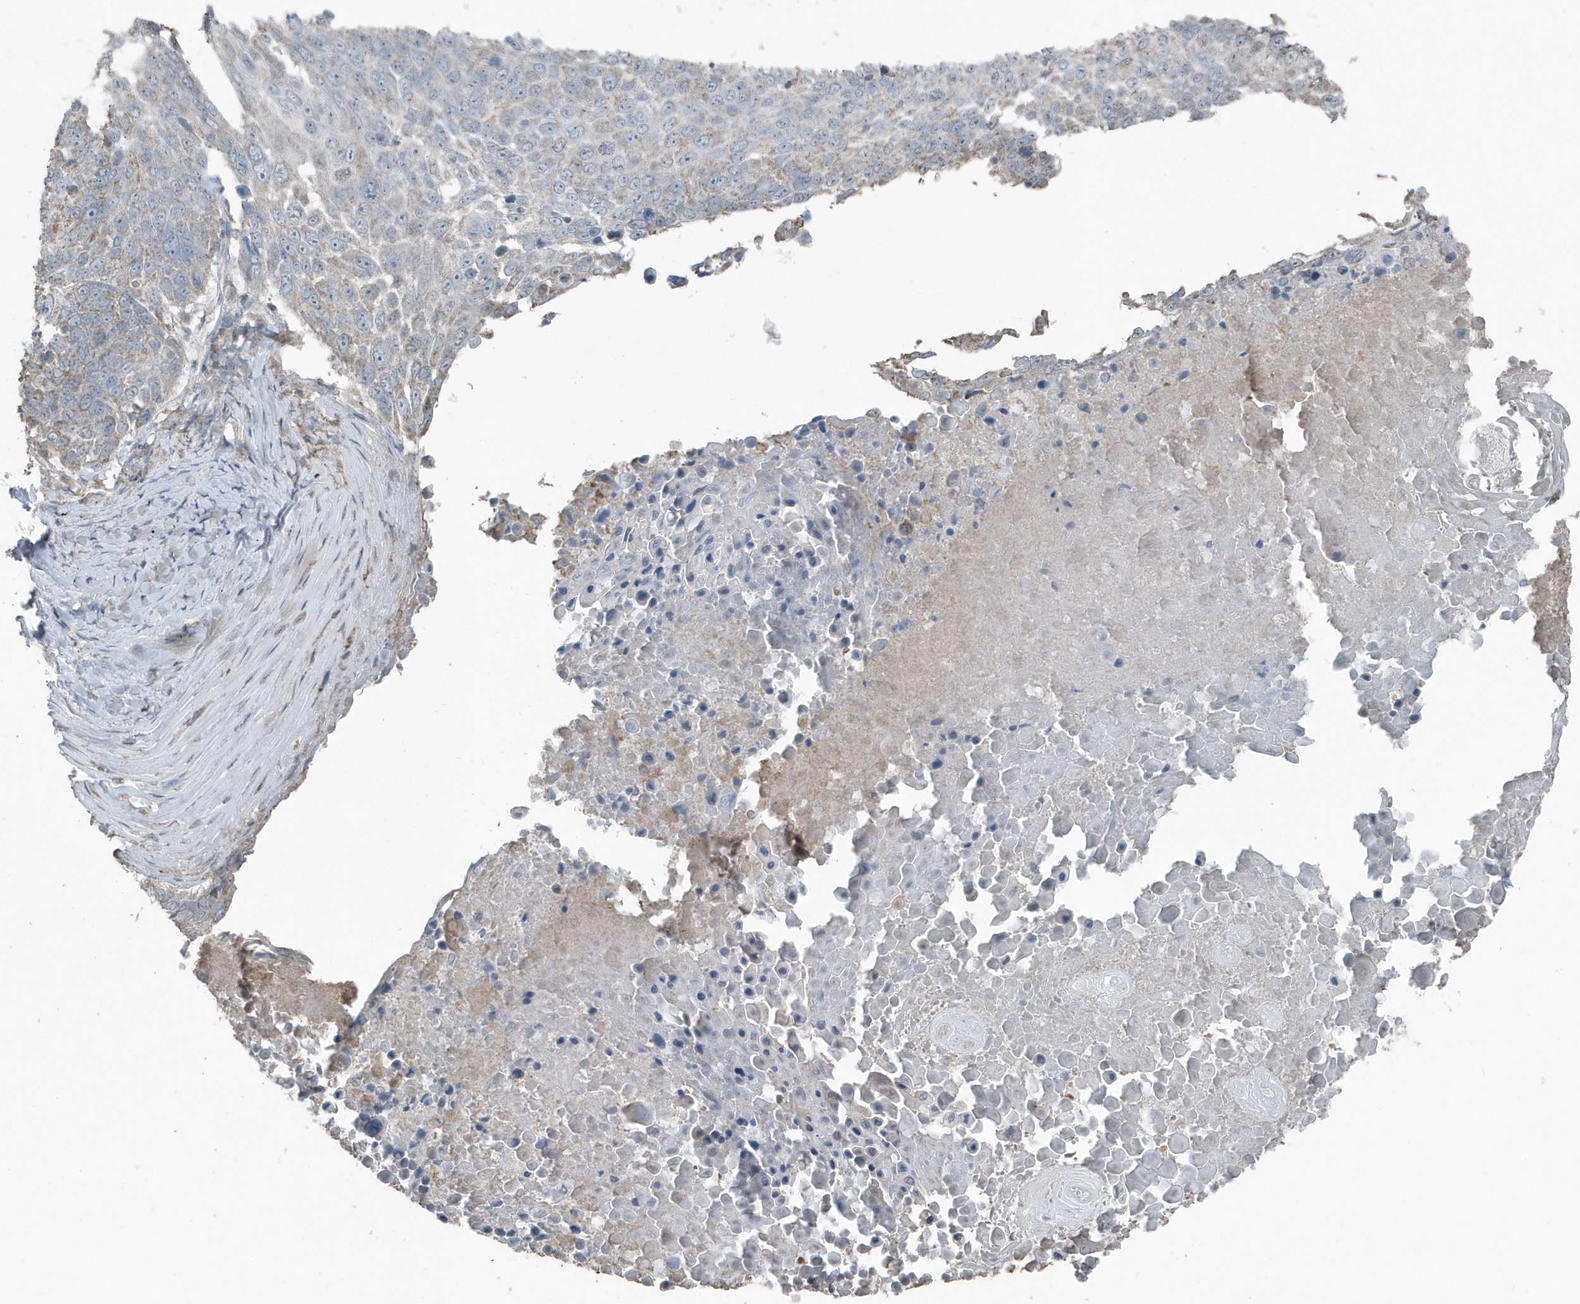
{"staining": {"intensity": "negative", "quantity": "none", "location": "none"}, "tissue": "lung cancer", "cell_type": "Tumor cells", "image_type": "cancer", "snomed": [{"axis": "morphology", "description": "Squamous cell carcinoma, NOS"}, {"axis": "topography", "description": "Lung"}], "caption": "Immunohistochemical staining of squamous cell carcinoma (lung) shows no significant positivity in tumor cells.", "gene": "ACTC1", "patient": {"sex": "male", "age": 66}}